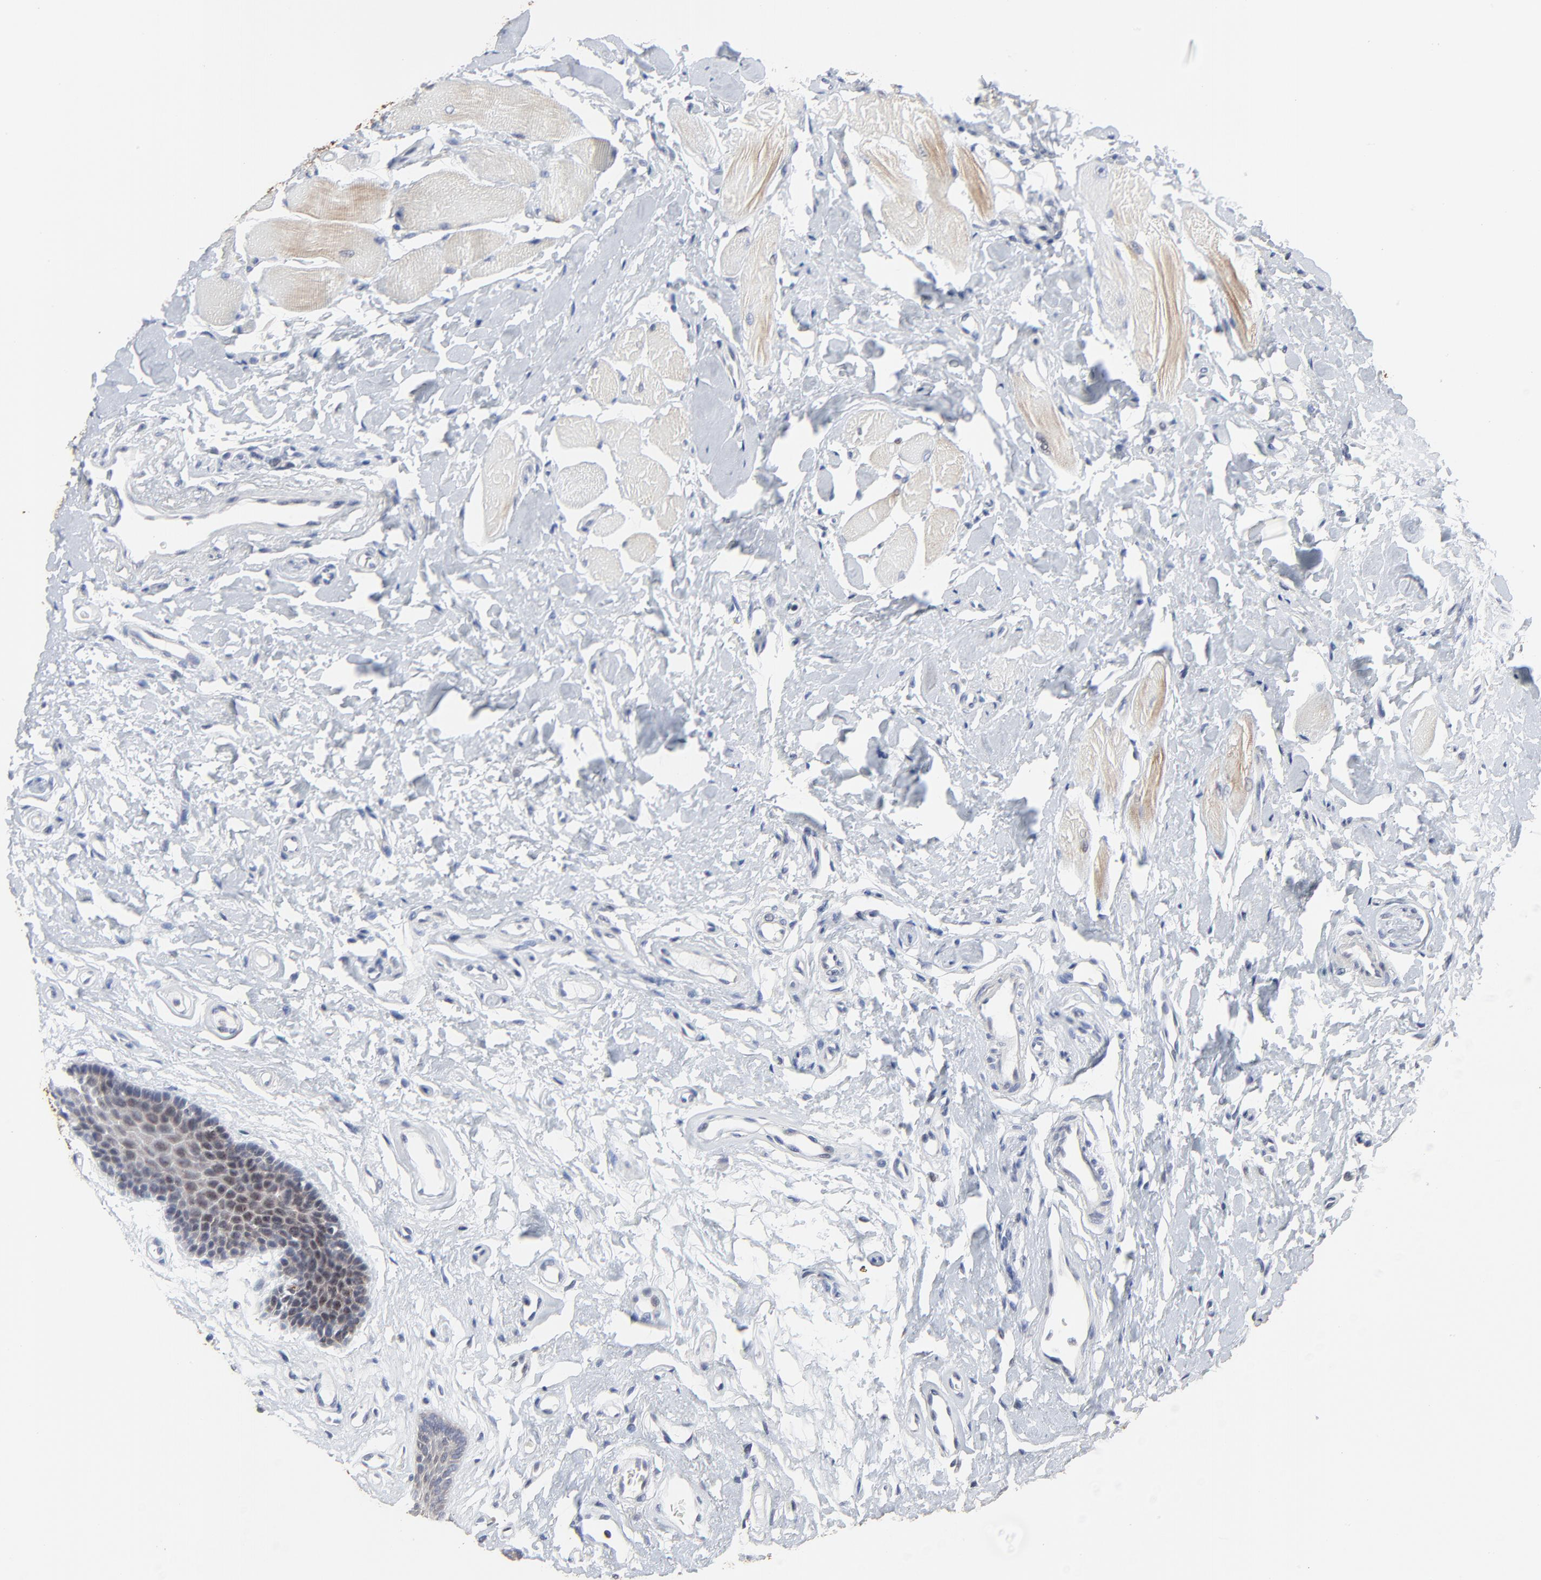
{"staining": {"intensity": "negative", "quantity": "none", "location": "none"}, "tissue": "oral mucosa", "cell_type": "Squamous epithelial cells", "image_type": "normal", "snomed": [{"axis": "morphology", "description": "Normal tissue, NOS"}, {"axis": "topography", "description": "Oral tissue"}], "caption": "The IHC histopathology image has no significant staining in squamous epithelial cells of oral mucosa. (DAB (3,3'-diaminobenzidine) immunohistochemistry visualized using brightfield microscopy, high magnification).", "gene": "LNX1", "patient": {"sex": "male", "age": 62}}